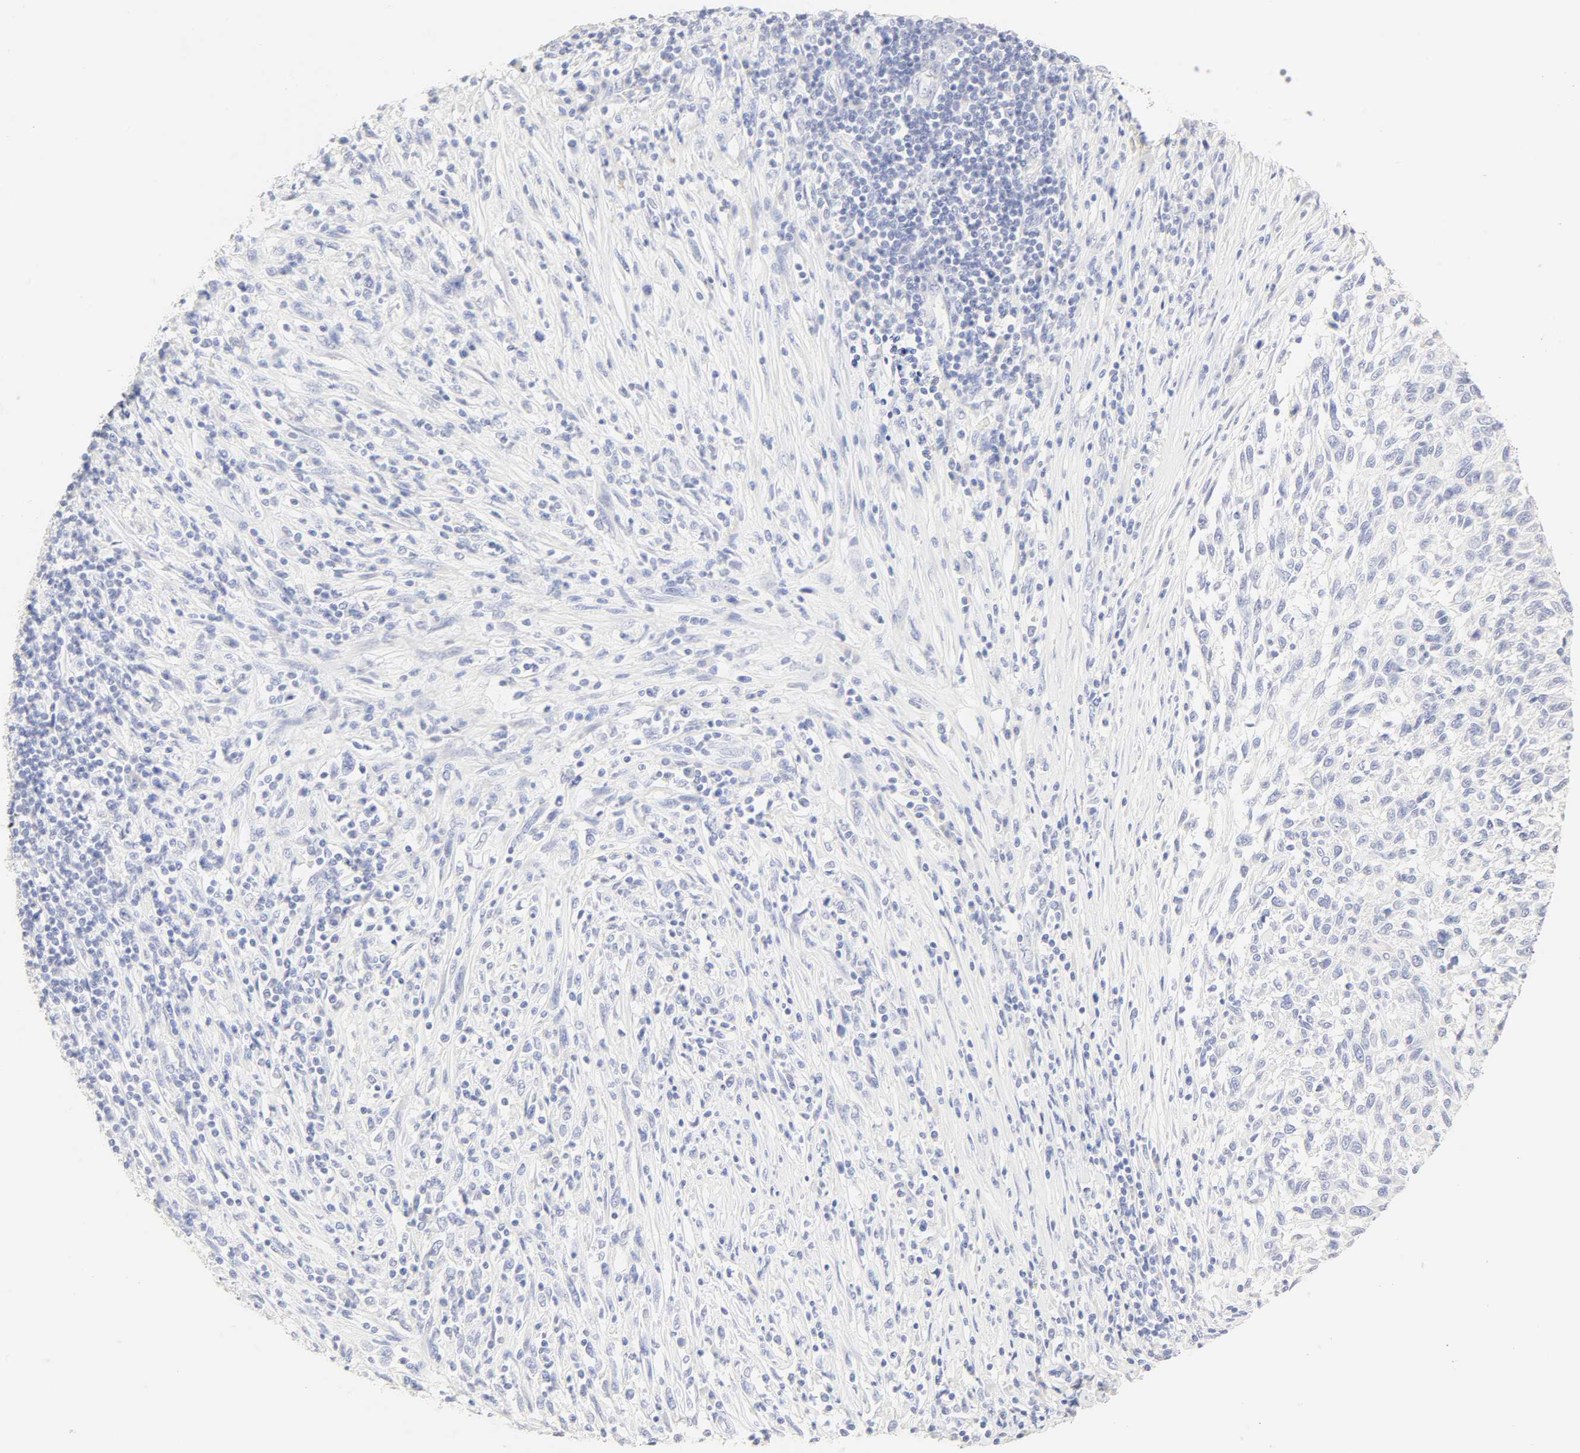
{"staining": {"intensity": "negative", "quantity": "none", "location": "none"}, "tissue": "melanoma", "cell_type": "Tumor cells", "image_type": "cancer", "snomed": [{"axis": "morphology", "description": "Malignant melanoma, Metastatic site"}, {"axis": "topography", "description": "Lymph node"}], "caption": "The photomicrograph demonstrates no significant expression in tumor cells of melanoma. (Stains: DAB (3,3'-diaminobenzidine) immunohistochemistry (IHC) with hematoxylin counter stain, Microscopy: brightfield microscopy at high magnification).", "gene": "SLCO1B3", "patient": {"sex": "male", "age": 61}}